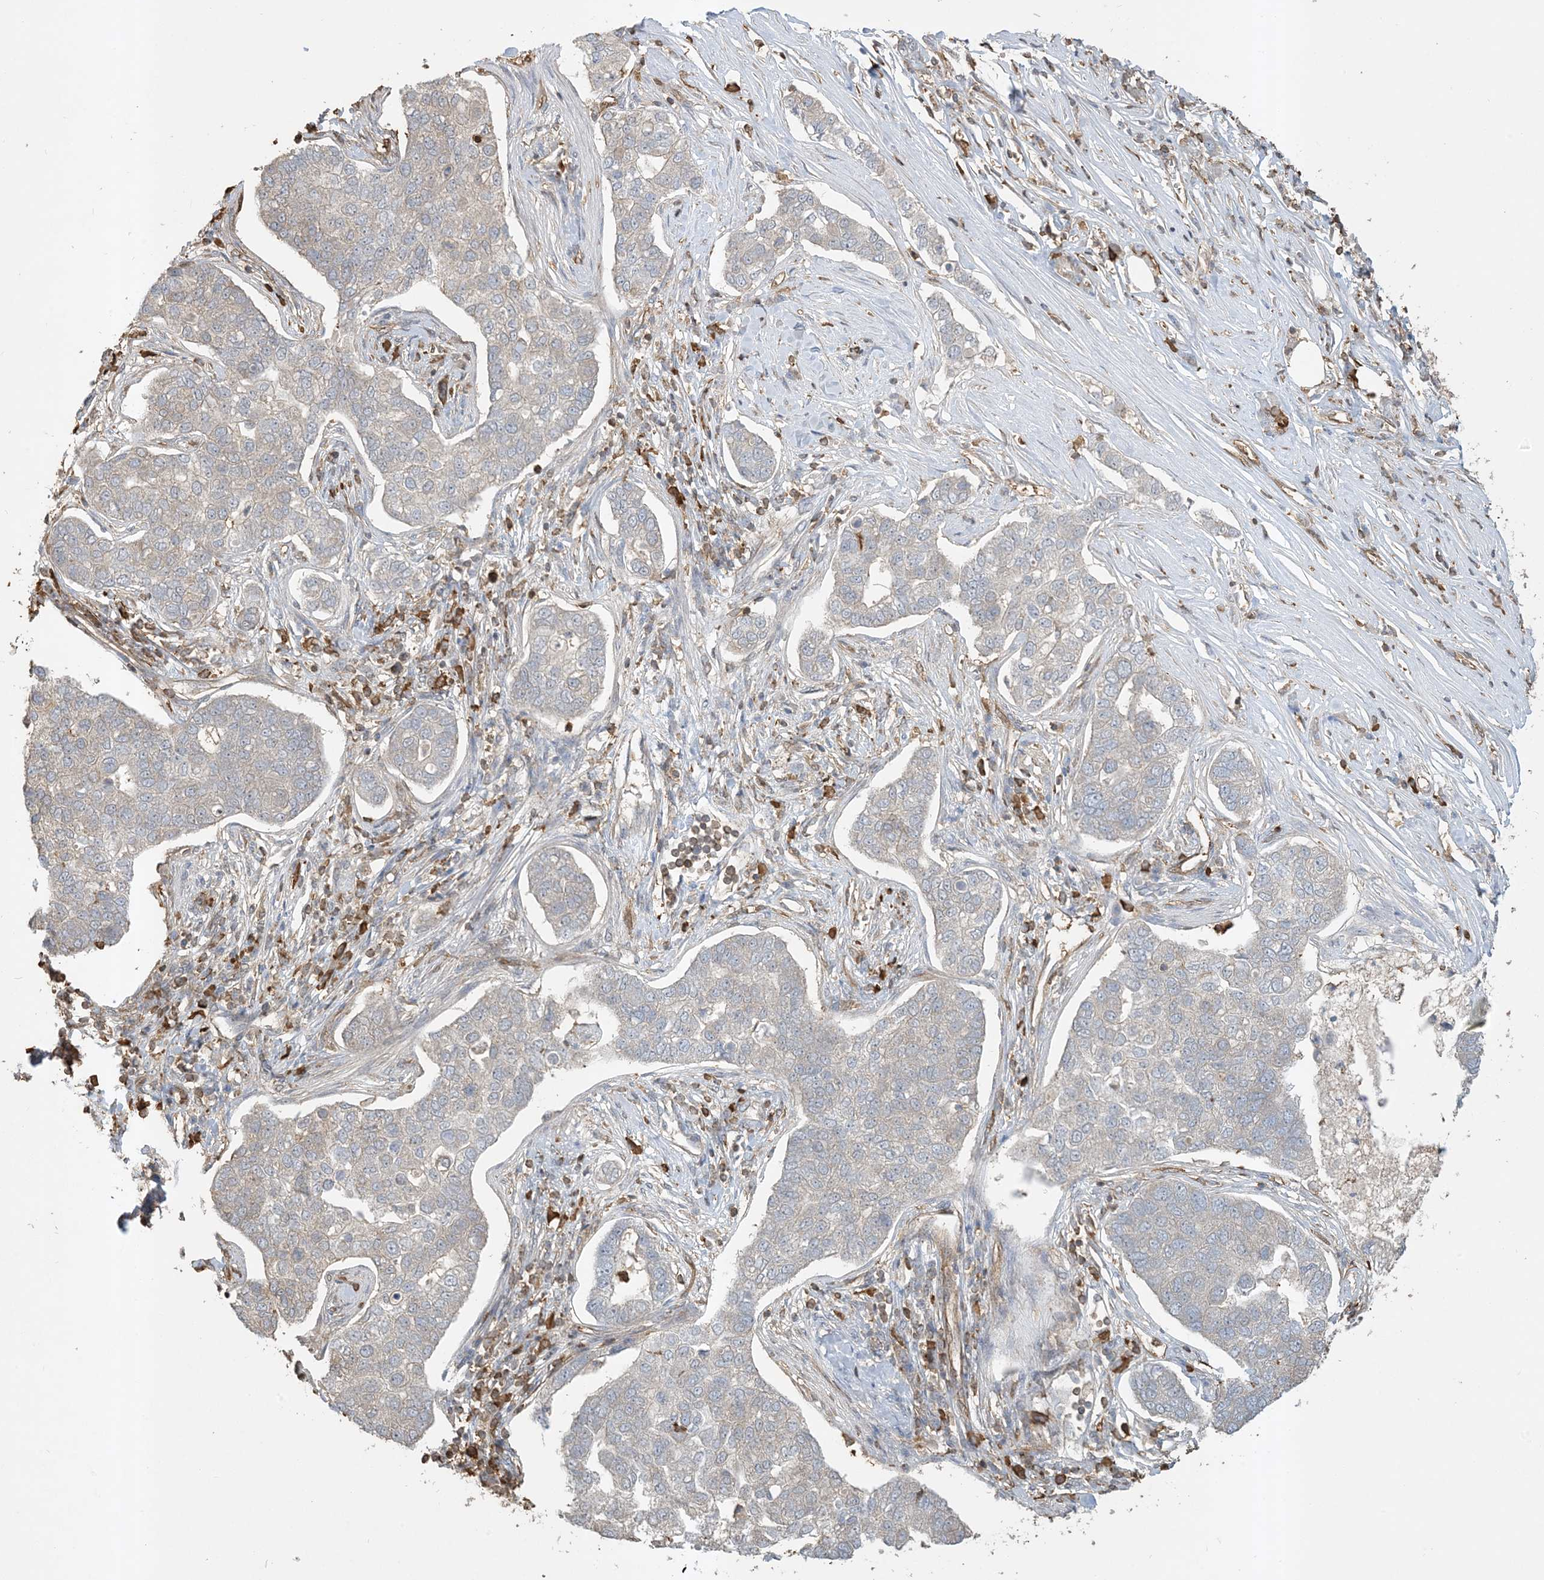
{"staining": {"intensity": "negative", "quantity": "none", "location": "none"}, "tissue": "pancreatic cancer", "cell_type": "Tumor cells", "image_type": "cancer", "snomed": [{"axis": "morphology", "description": "Adenocarcinoma, NOS"}, {"axis": "topography", "description": "Pancreas"}], "caption": "This is an IHC micrograph of human adenocarcinoma (pancreatic). There is no staining in tumor cells.", "gene": "TMSB4X", "patient": {"sex": "female", "age": 61}}